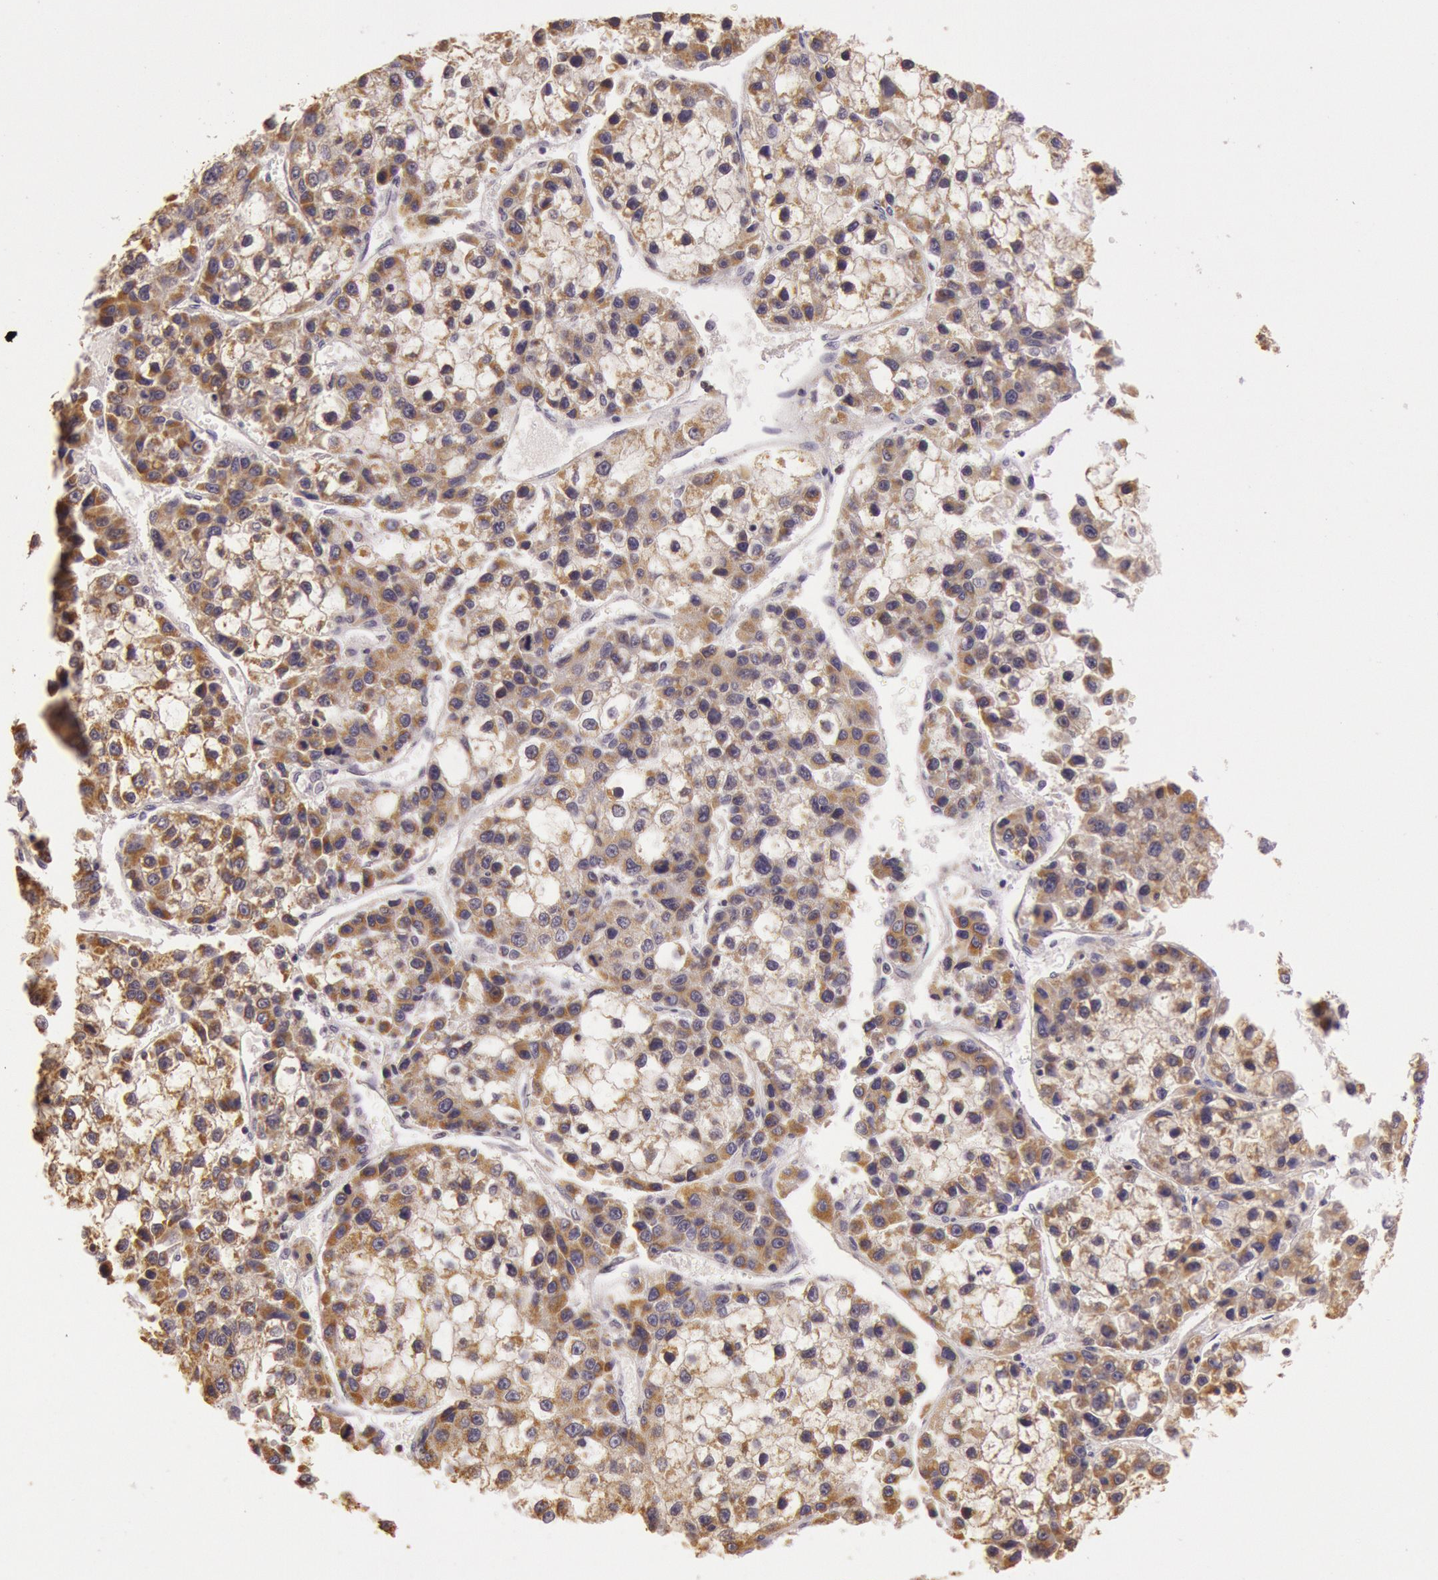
{"staining": {"intensity": "strong", "quantity": ">75%", "location": "cytoplasmic/membranous"}, "tissue": "liver cancer", "cell_type": "Tumor cells", "image_type": "cancer", "snomed": [{"axis": "morphology", "description": "Carcinoma, Hepatocellular, NOS"}, {"axis": "topography", "description": "Liver"}], "caption": "Immunohistochemistry (DAB) staining of human liver cancer exhibits strong cytoplasmic/membranous protein staining in about >75% of tumor cells. (brown staining indicates protein expression, while blue staining denotes nuclei).", "gene": "CDK16", "patient": {"sex": "female", "age": 66}}